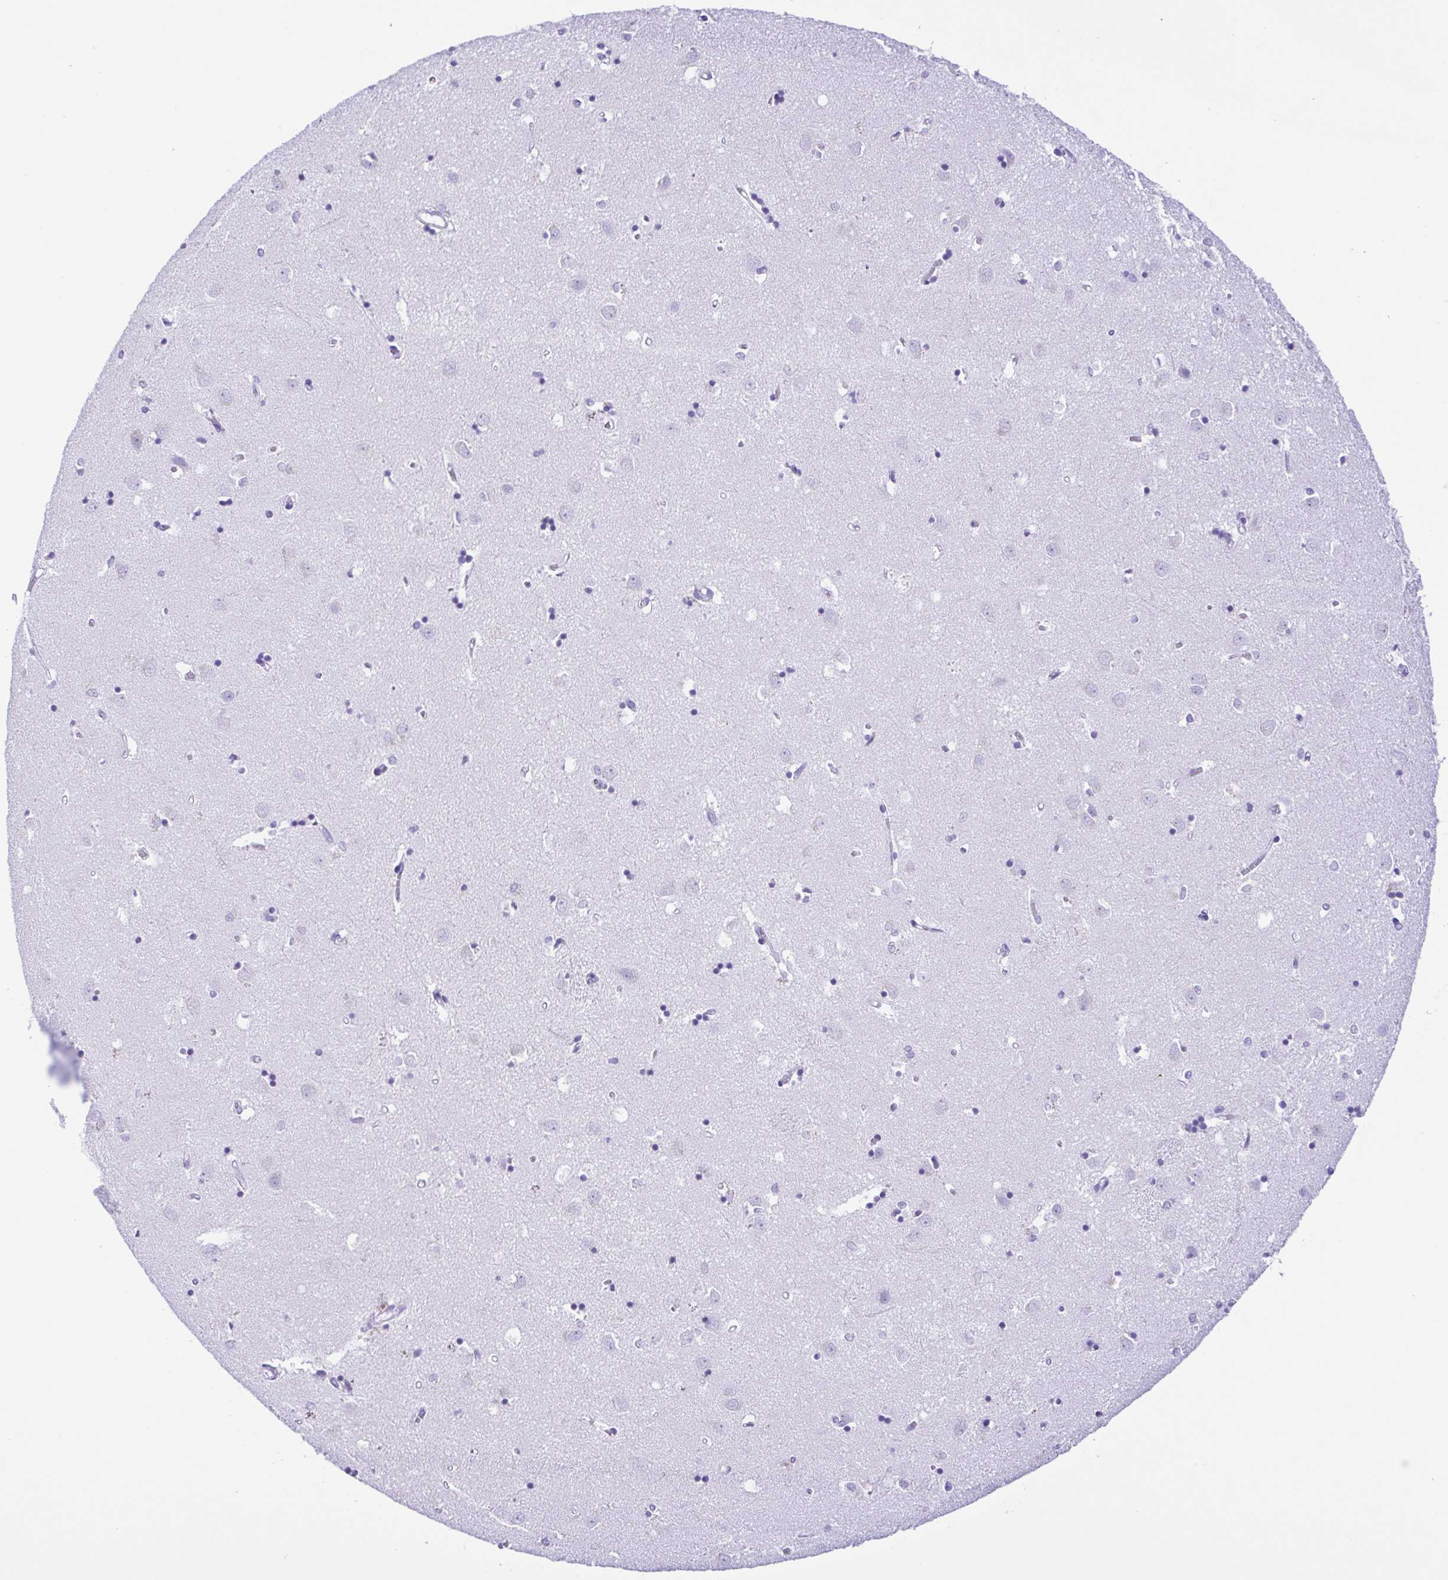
{"staining": {"intensity": "negative", "quantity": "none", "location": "none"}, "tissue": "caudate", "cell_type": "Glial cells", "image_type": "normal", "snomed": [{"axis": "morphology", "description": "Normal tissue, NOS"}, {"axis": "topography", "description": "Lateral ventricle wall"}], "caption": "Immunohistochemistry of normal caudate reveals no expression in glial cells.", "gene": "ERP27", "patient": {"sex": "male", "age": 54}}